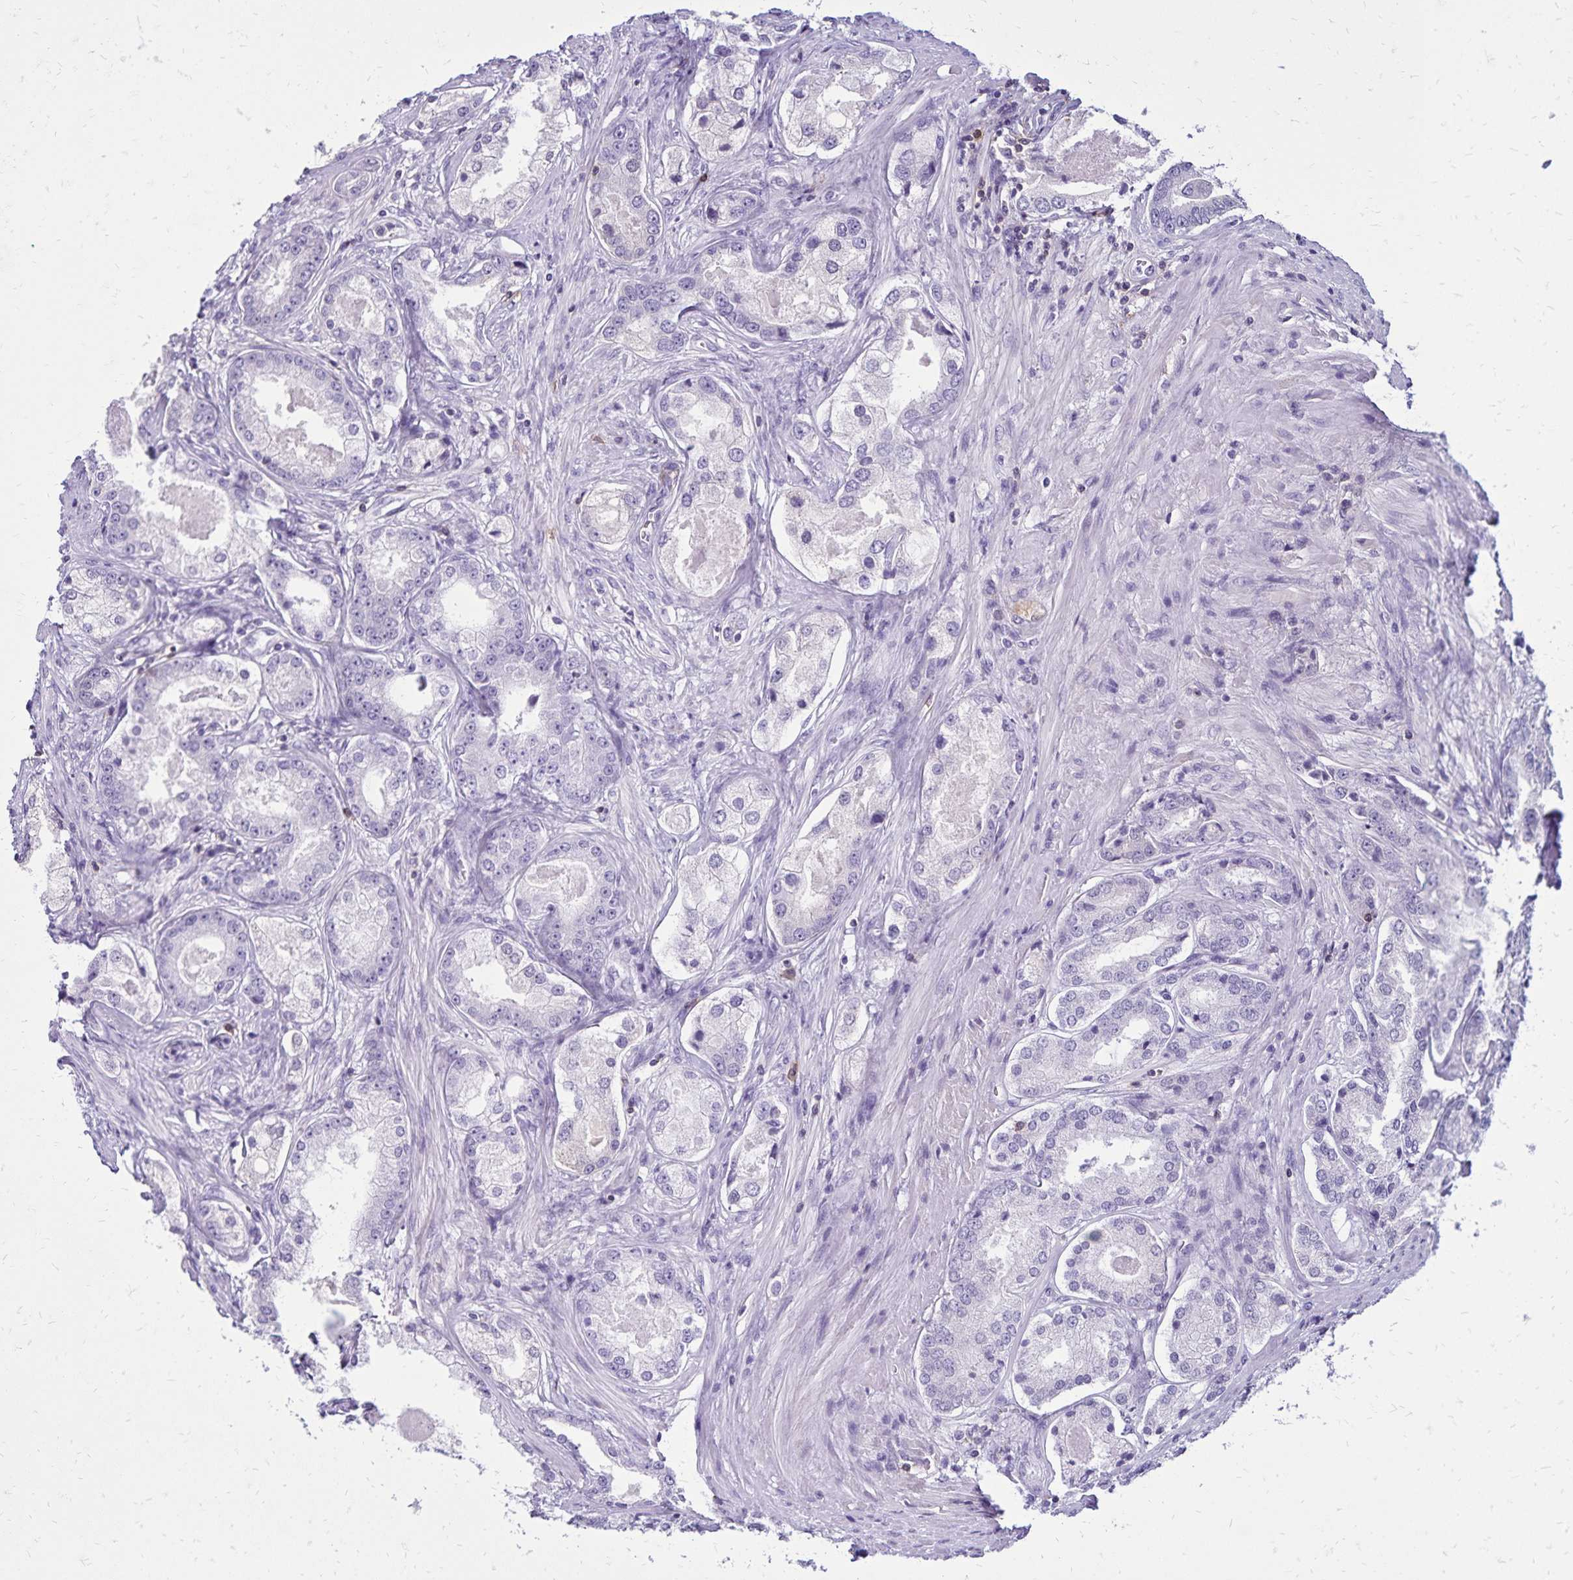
{"staining": {"intensity": "negative", "quantity": "none", "location": "none"}, "tissue": "prostate cancer", "cell_type": "Tumor cells", "image_type": "cancer", "snomed": [{"axis": "morphology", "description": "Adenocarcinoma, Low grade"}, {"axis": "topography", "description": "Prostate"}], "caption": "The micrograph demonstrates no staining of tumor cells in prostate cancer (adenocarcinoma (low-grade)).", "gene": "CD27", "patient": {"sex": "male", "age": 68}}